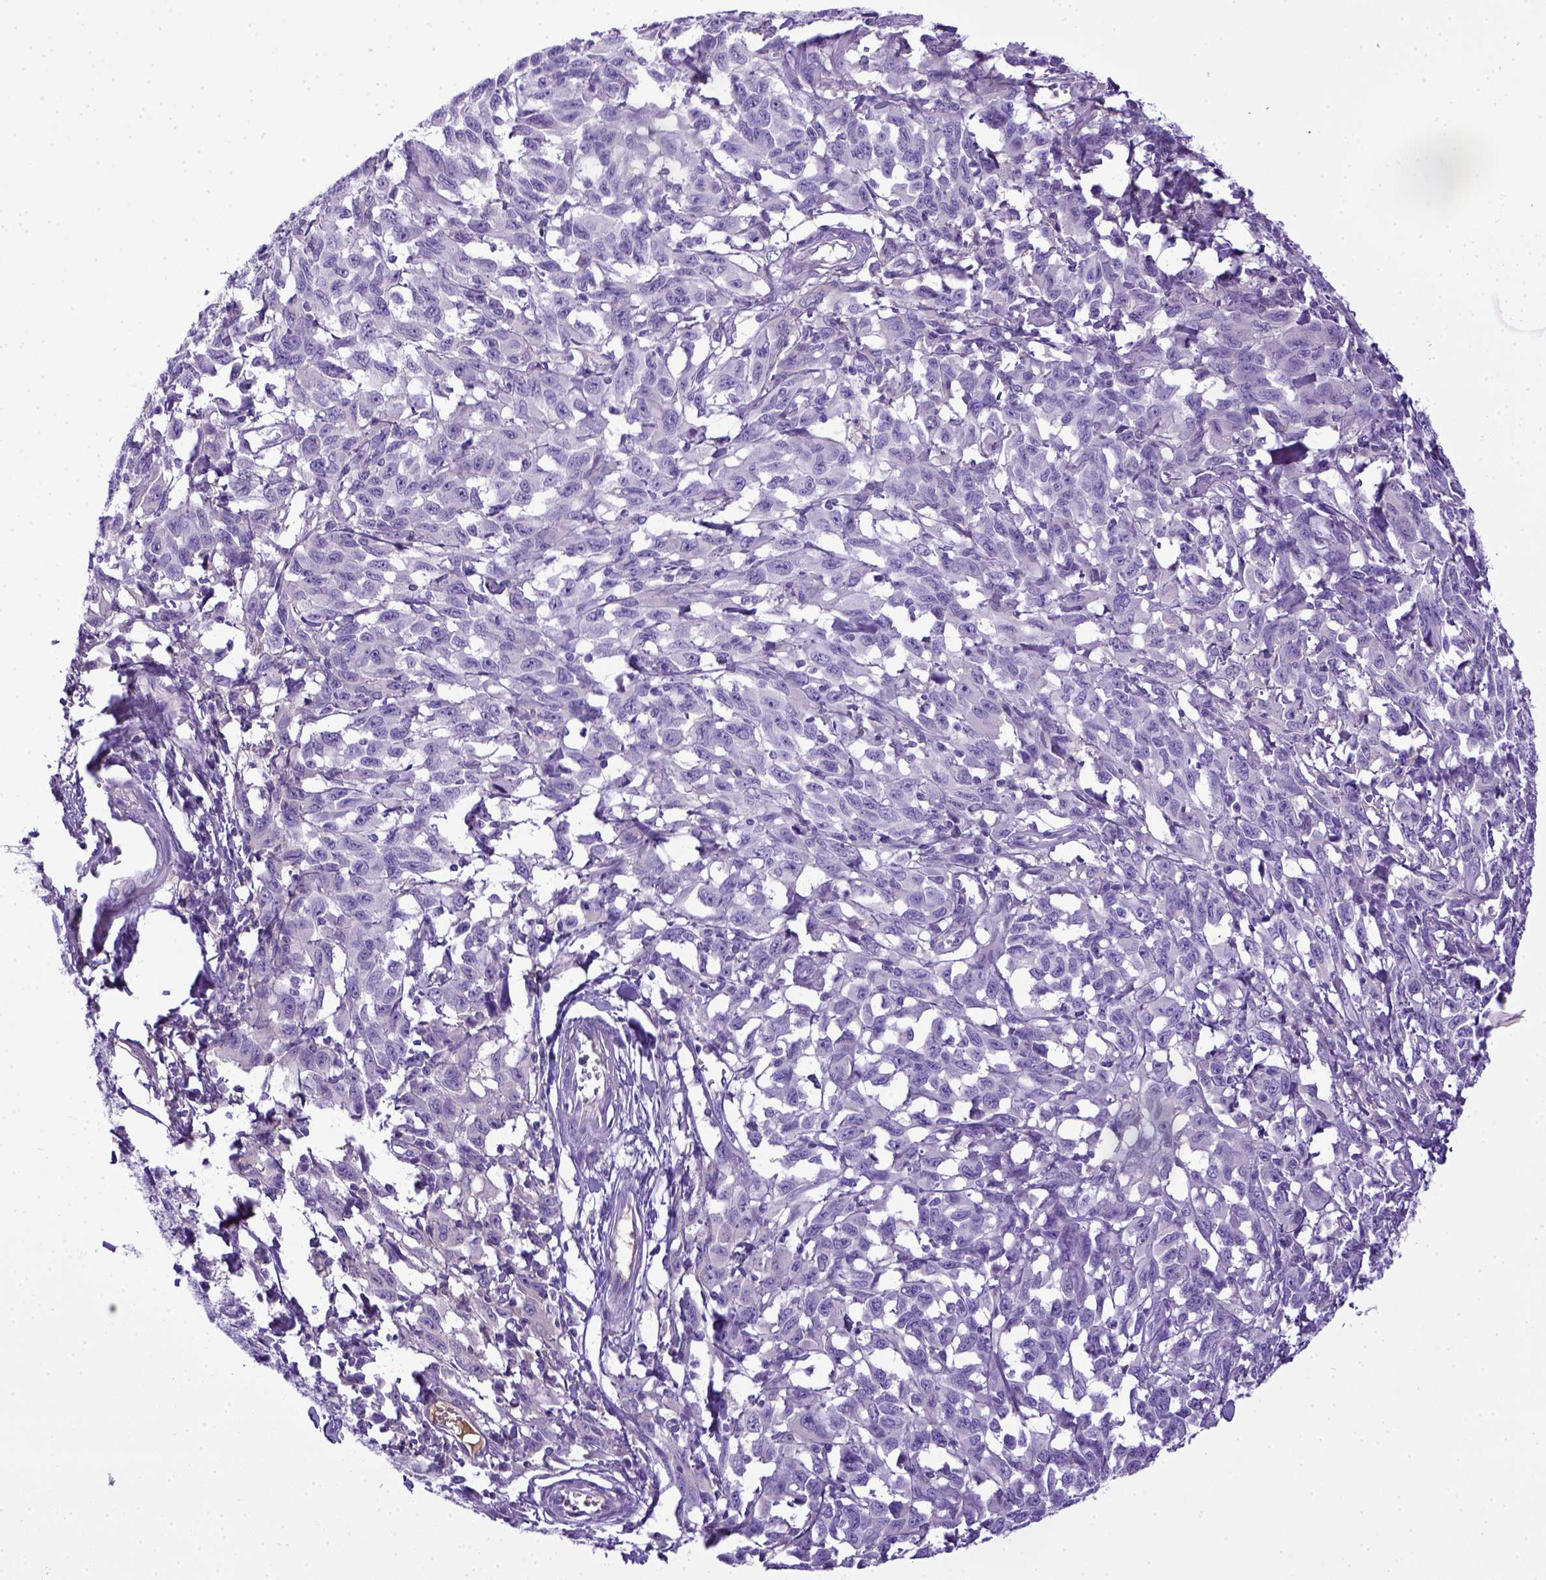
{"staining": {"intensity": "negative", "quantity": "none", "location": "none"}, "tissue": "melanoma", "cell_type": "Tumor cells", "image_type": "cancer", "snomed": [{"axis": "morphology", "description": "Malignant melanoma, NOS"}, {"axis": "topography", "description": "Vulva, labia, clitoris and Bartholin´s gland, NO"}], "caption": "Tumor cells are negative for protein expression in human malignant melanoma.", "gene": "ITIH4", "patient": {"sex": "female", "age": 75}}